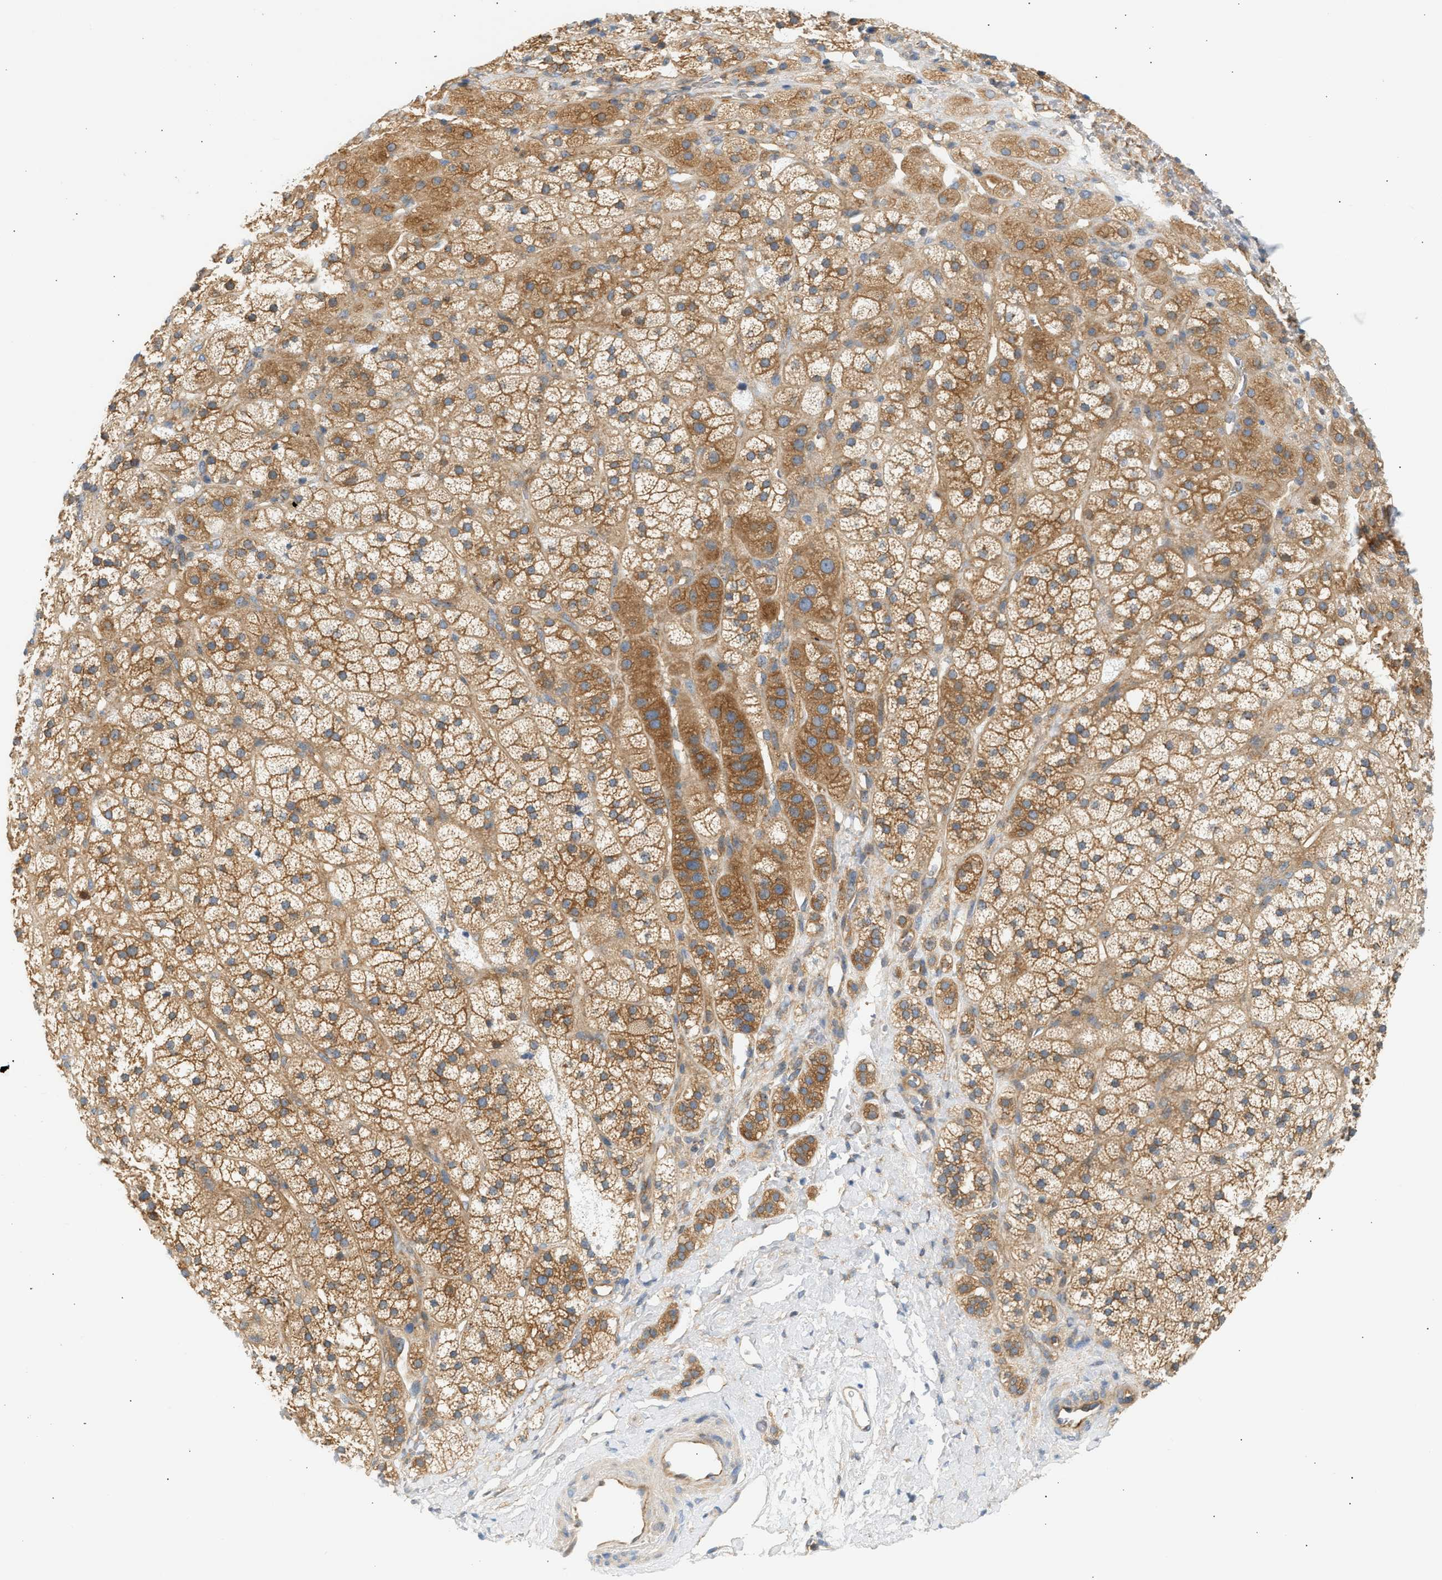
{"staining": {"intensity": "moderate", "quantity": ">75%", "location": "cytoplasmic/membranous"}, "tissue": "adrenal gland", "cell_type": "Glandular cells", "image_type": "normal", "snomed": [{"axis": "morphology", "description": "Normal tissue, NOS"}, {"axis": "topography", "description": "Adrenal gland"}], "caption": "An immunohistochemistry (IHC) histopathology image of benign tissue is shown. Protein staining in brown highlights moderate cytoplasmic/membranous positivity in adrenal gland within glandular cells.", "gene": "PAFAH1B1", "patient": {"sex": "male", "age": 56}}